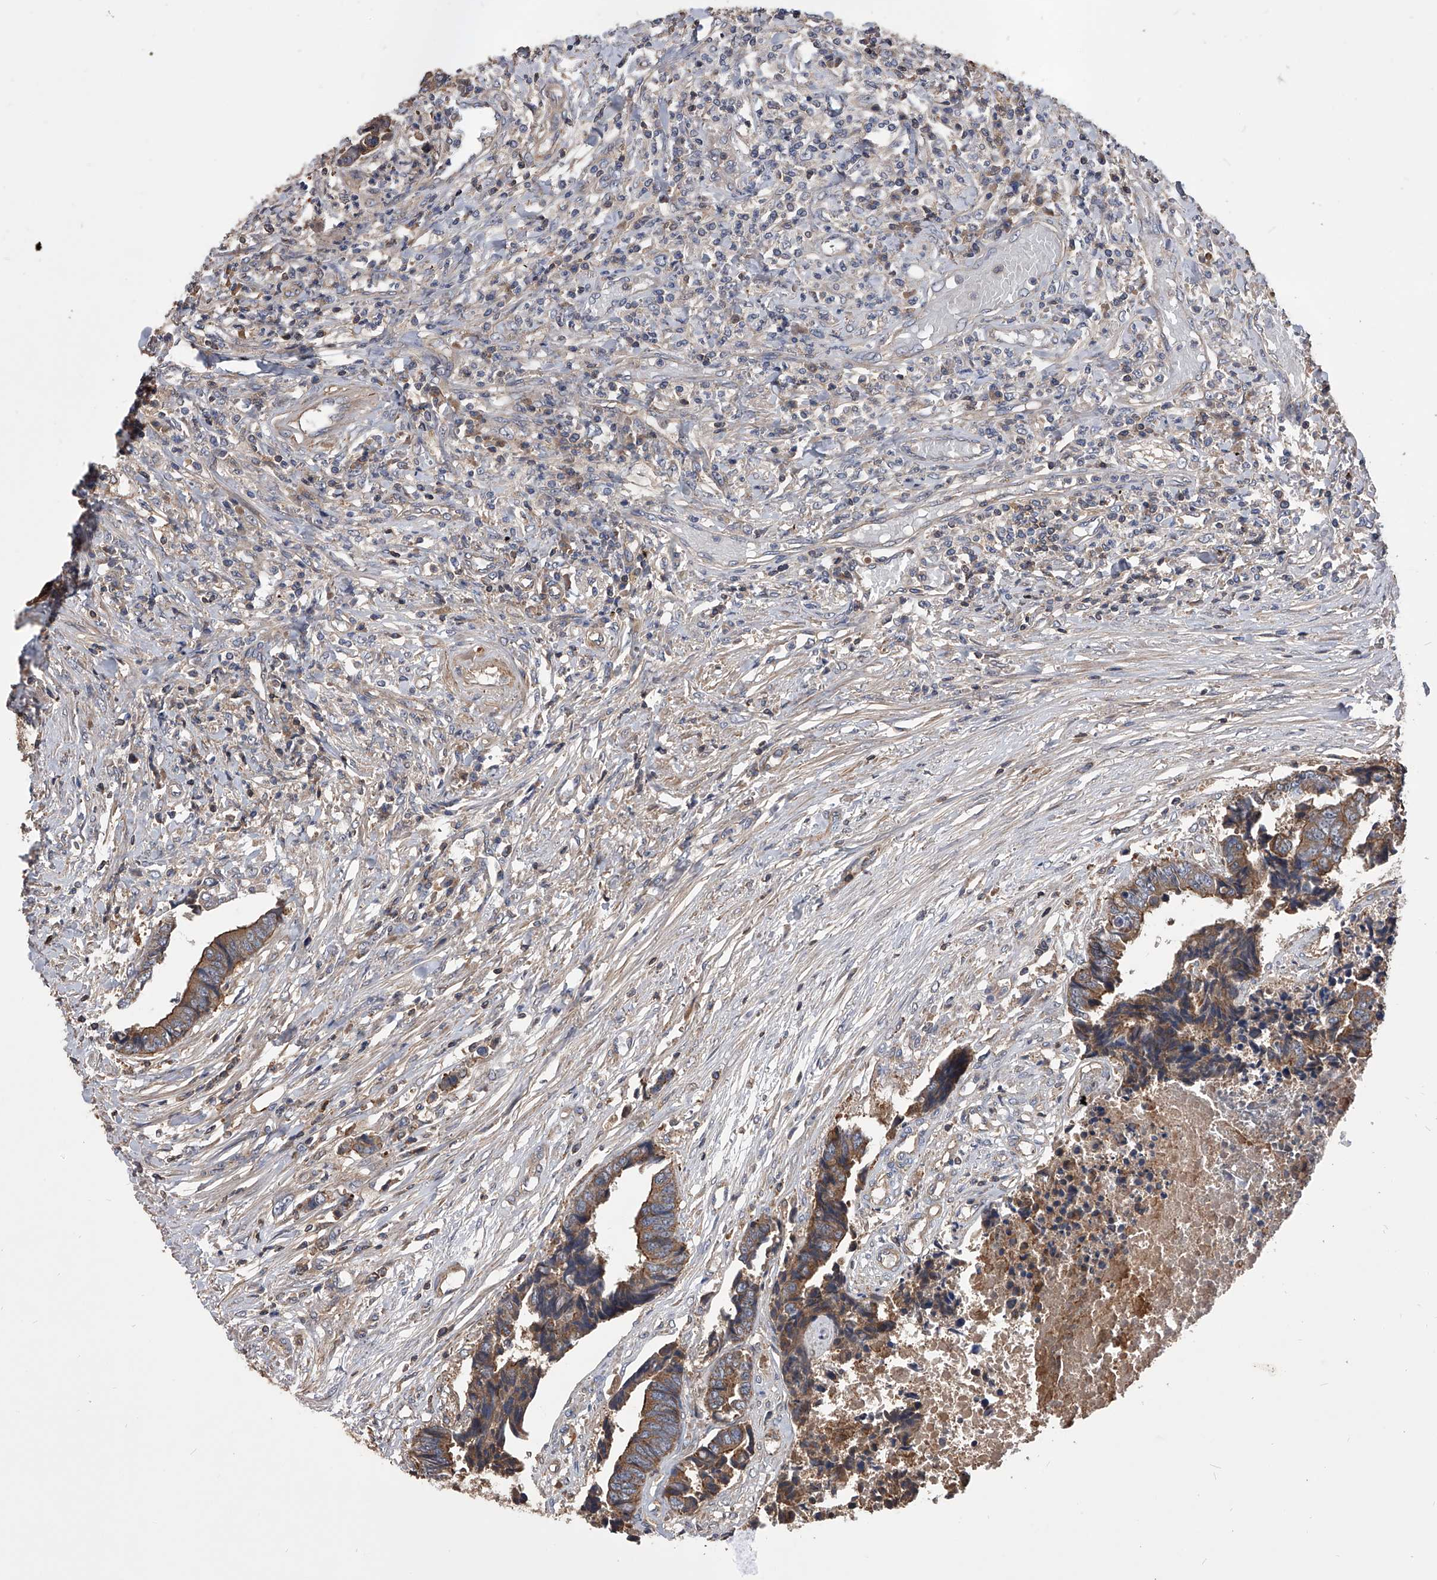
{"staining": {"intensity": "moderate", "quantity": ">75%", "location": "cytoplasmic/membranous"}, "tissue": "colorectal cancer", "cell_type": "Tumor cells", "image_type": "cancer", "snomed": [{"axis": "morphology", "description": "Adenocarcinoma, NOS"}, {"axis": "topography", "description": "Rectum"}], "caption": "Immunohistochemical staining of adenocarcinoma (colorectal) exhibits medium levels of moderate cytoplasmic/membranous staining in about >75% of tumor cells. (DAB = brown stain, brightfield microscopy at high magnification).", "gene": "CUL7", "patient": {"sex": "male", "age": 84}}